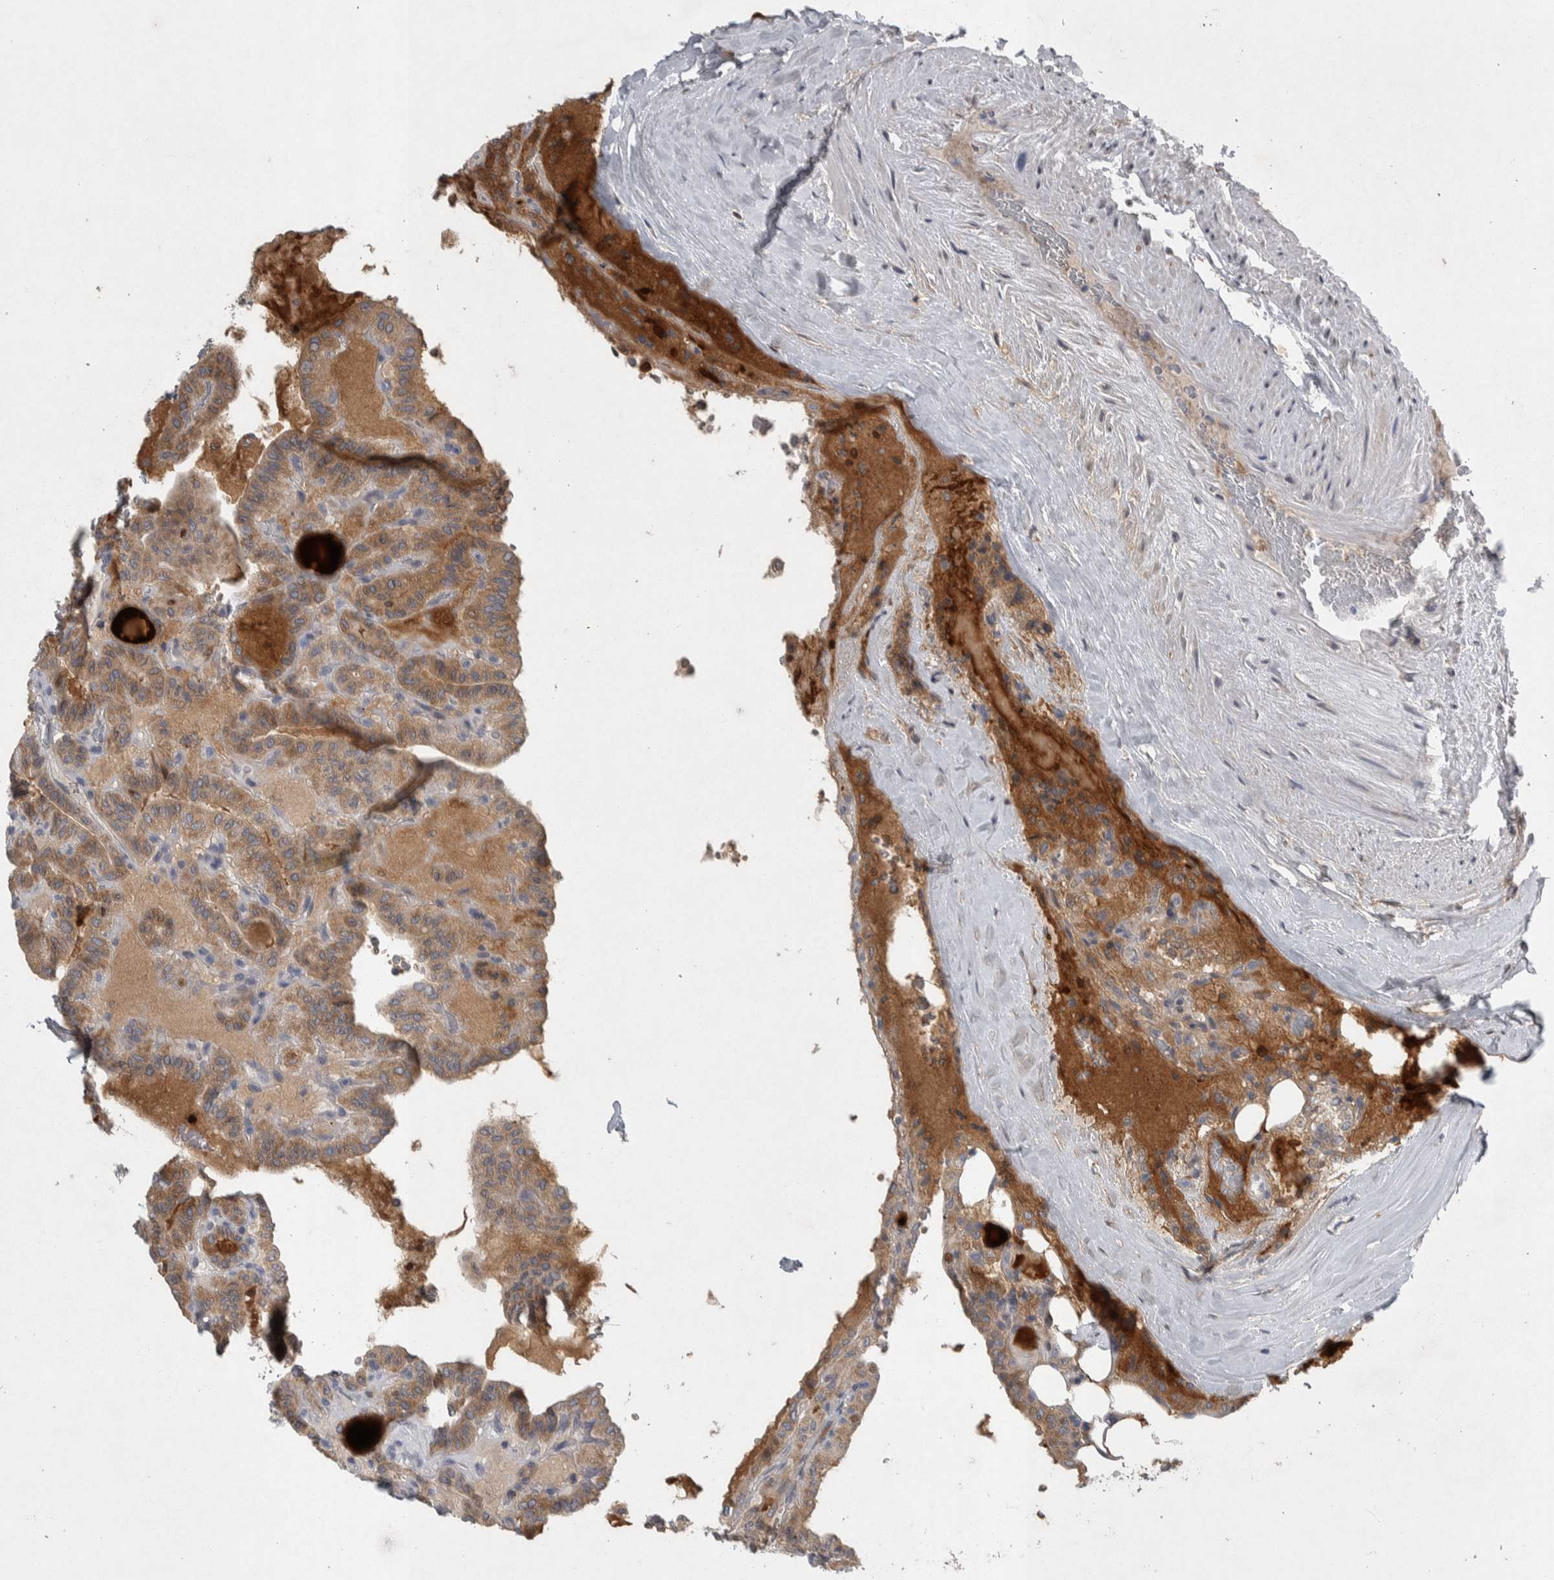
{"staining": {"intensity": "moderate", "quantity": ">75%", "location": "cytoplasmic/membranous"}, "tissue": "thyroid cancer", "cell_type": "Tumor cells", "image_type": "cancer", "snomed": [{"axis": "morphology", "description": "Papillary adenocarcinoma, NOS"}, {"axis": "topography", "description": "Thyroid gland"}], "caption": "This is a histology image of IHC staining of thyroid papillary adenocarcinoma, which shows moderate expression in the cytoplasmic/membranous of tumor cells.", "gene": "SIGMAR1", "patient": {"sex": "male", "age": 77}}